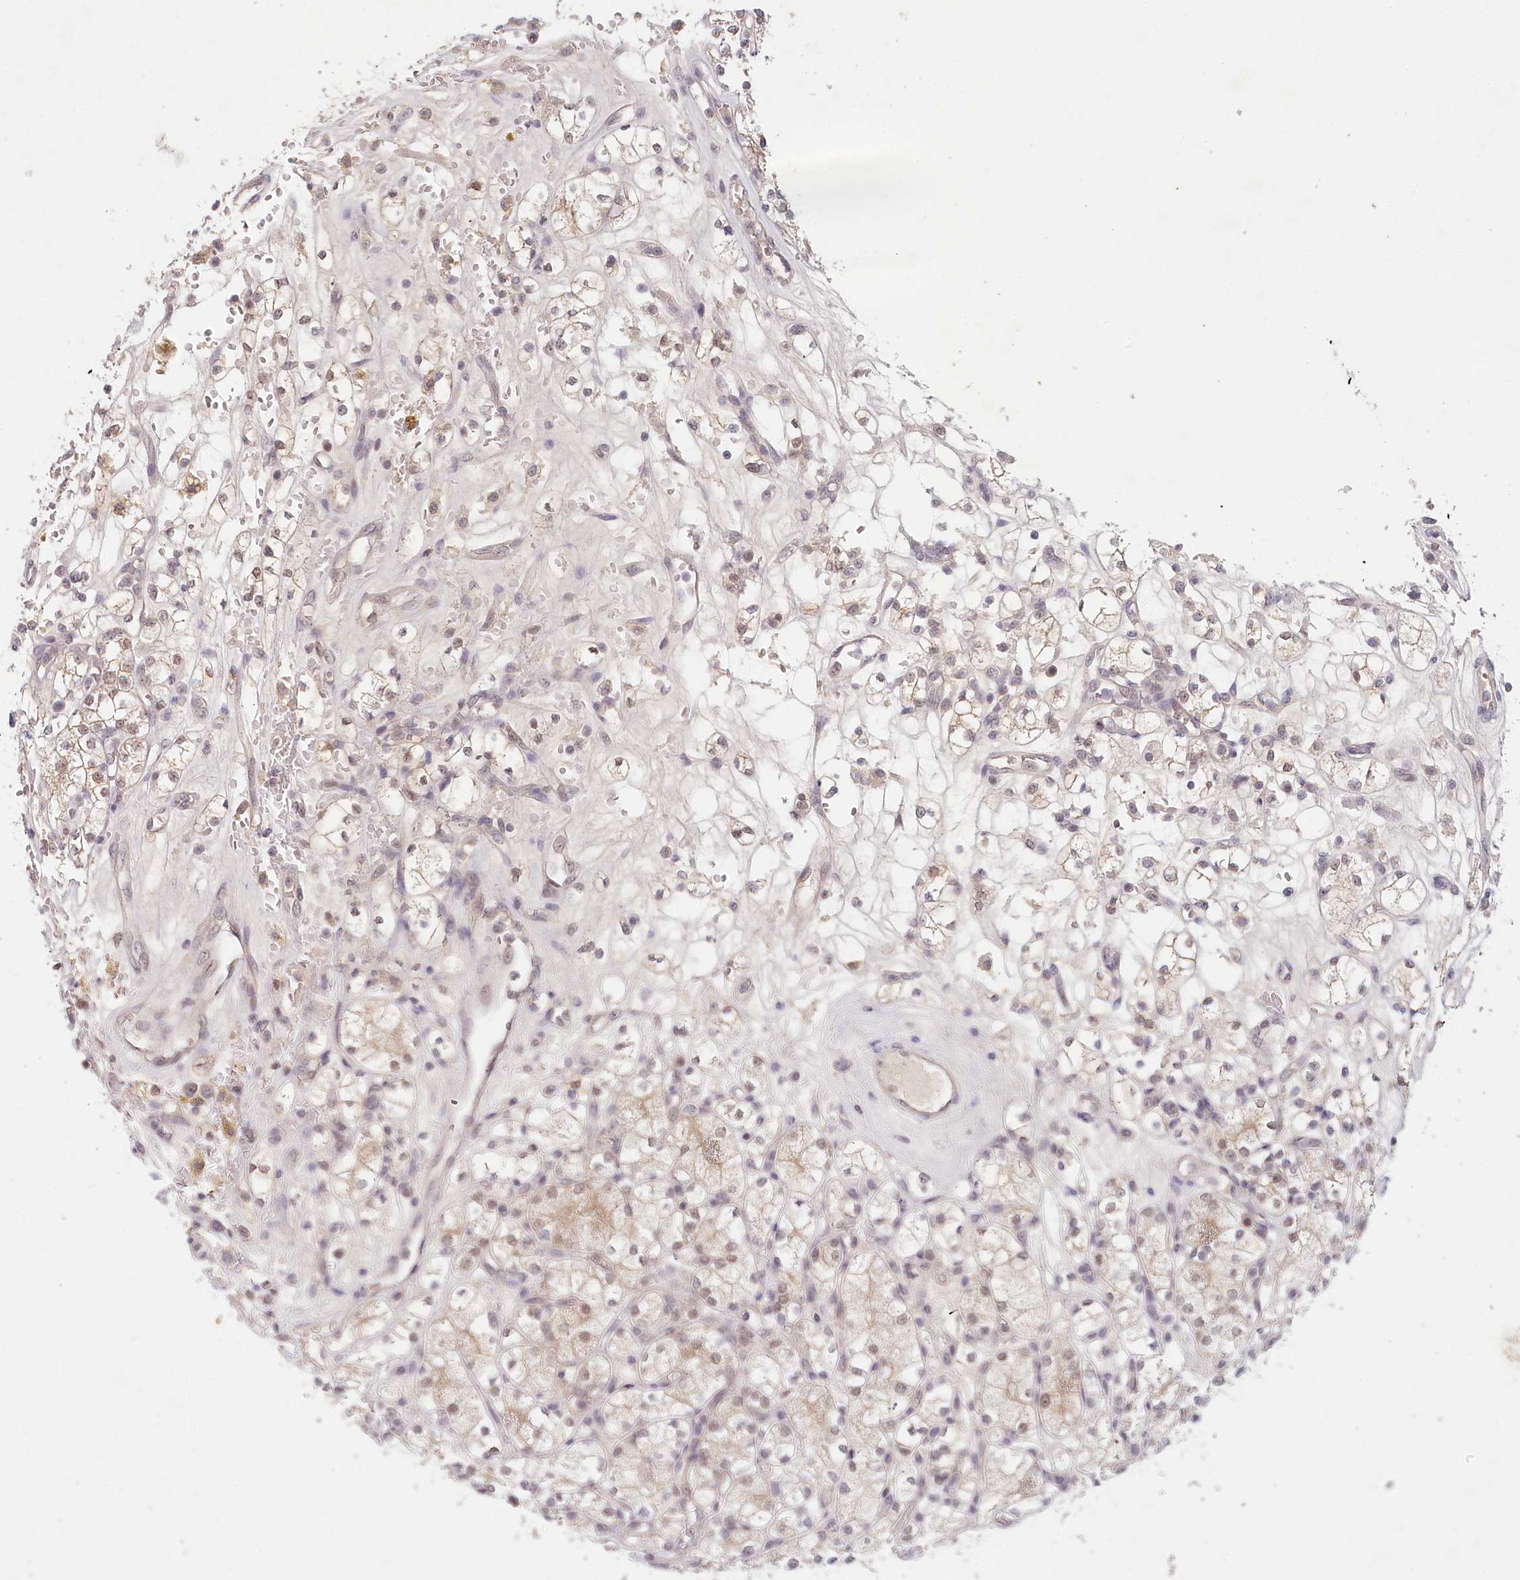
{"staining": {"intensity": "weak", "quantity": "25%-75%", "location": "nuclear"}, "tissue": "renal cancer", "cell_type": "Tumor cells", "image_type": "cancer", "snomed": [{"axis": "morphology", "description": "Adenocarcinoma, NOS"}, {"axis": "topography", "description": "Kidney"}], "caption": "A micrograph of human renal cancer (adenocarcinoma) stained for a protein displays weak nuclear brown staining in tumor cells. Nuclei are stained in blue.", "gene": "AMTN", "patient": {"sex": "male", "age": 77}}